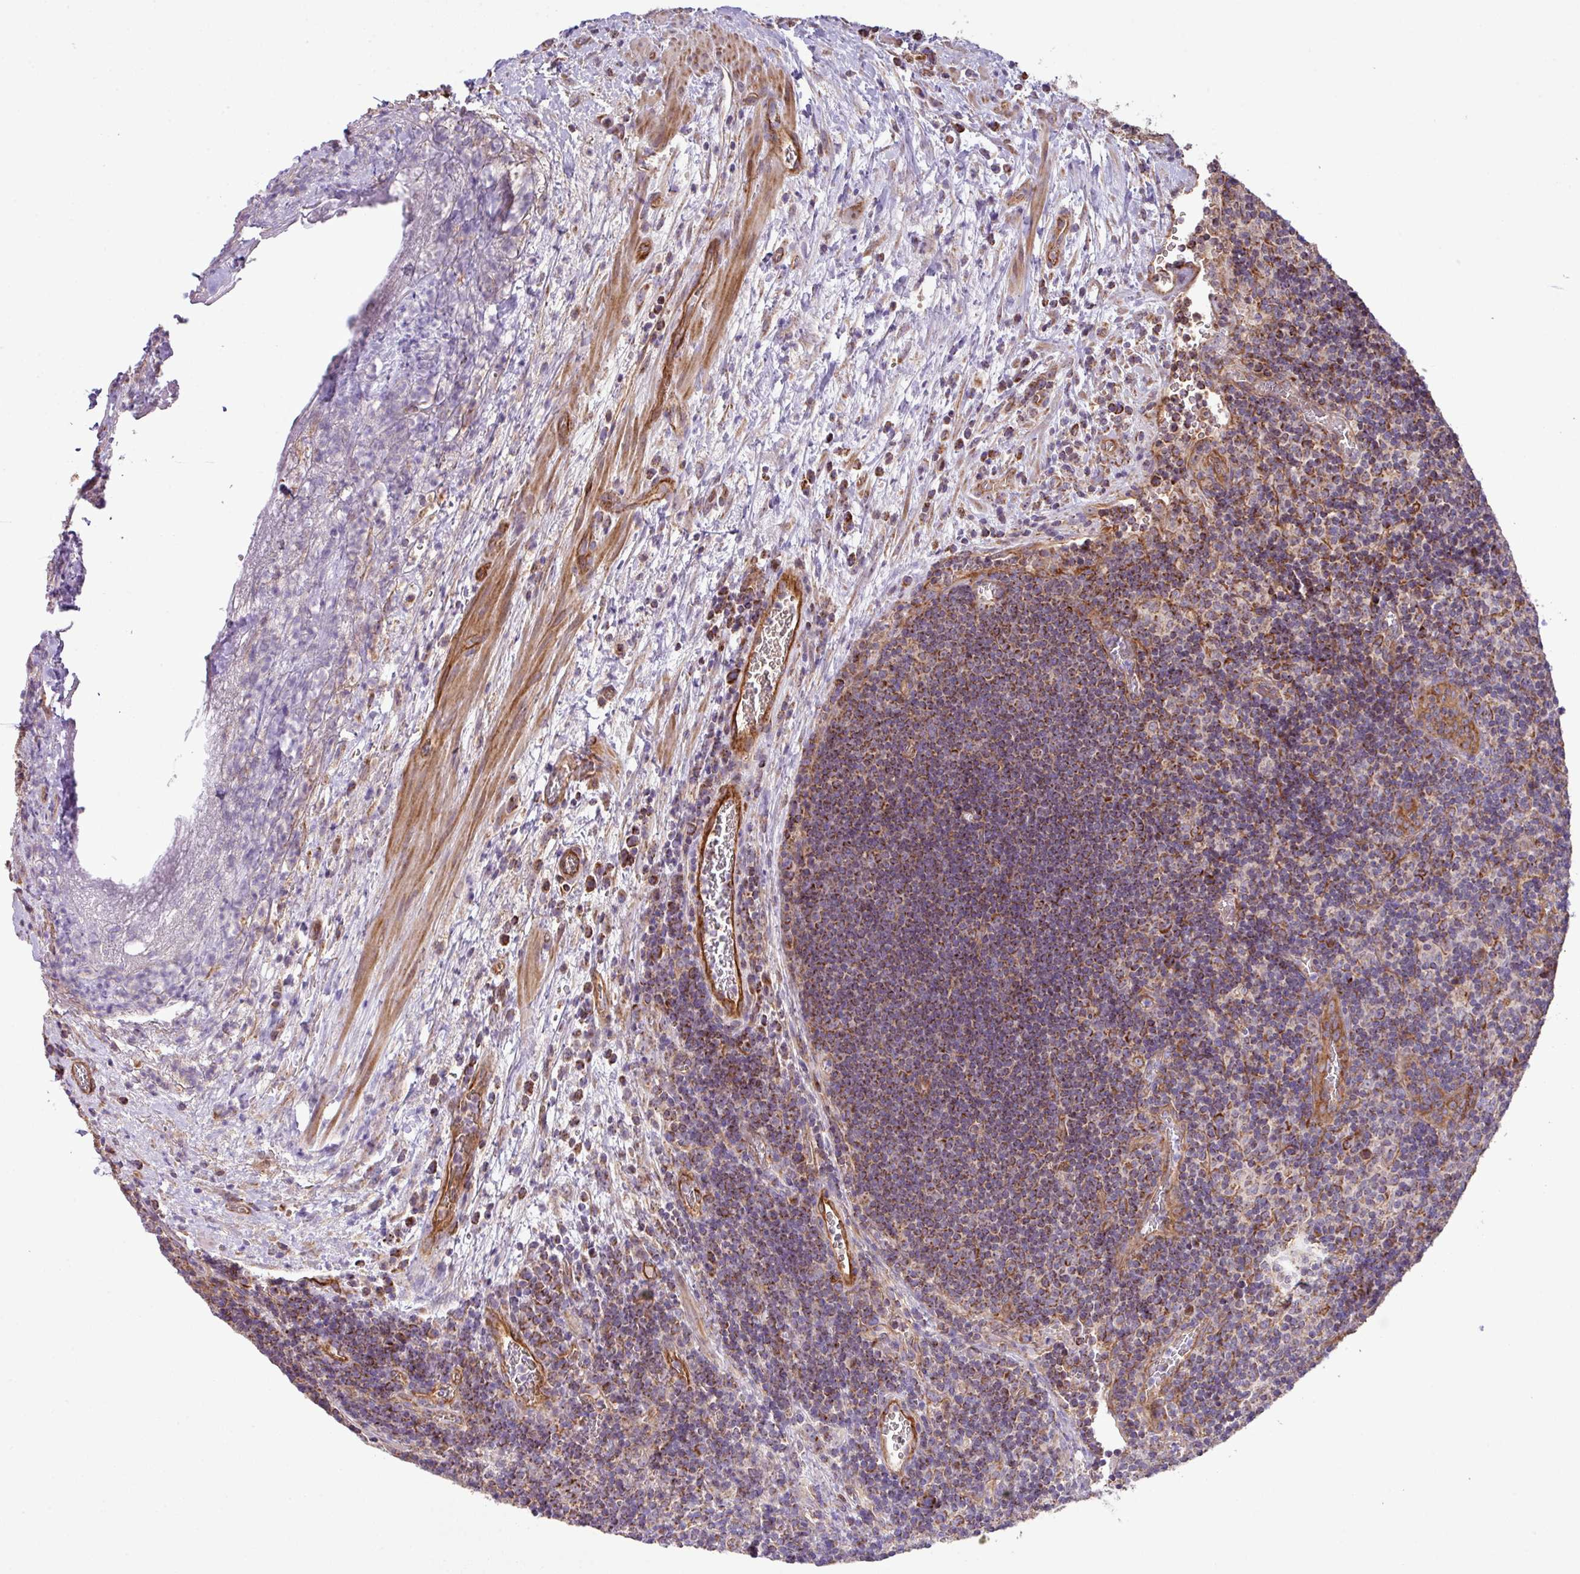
{"staining": {"intensity": "moderate", "quantity": "25%-75%", "location": "cytoplasmic/membranous"}, "tissue": "lymph node", "cell_type": "Germinal center cells", "image_type": "normal", "snomed": [{"axis": "morphology", "description": "Normal tissue, NOS"}, {"axis": "topography", "description": "Lymph node"}], "caption": "A high-resolution micrograph shows immunohistochemistry (IHC) staining of normal lymph node, which exhibits moderate cytoplasmic/membranous expression in about 25%-75% of germinal center cells. The protein of interest is shown in brown color, while the nuclei are stained blue.", "gene": "LRRC53", "patient": {"sex": "male", "age": 50}}